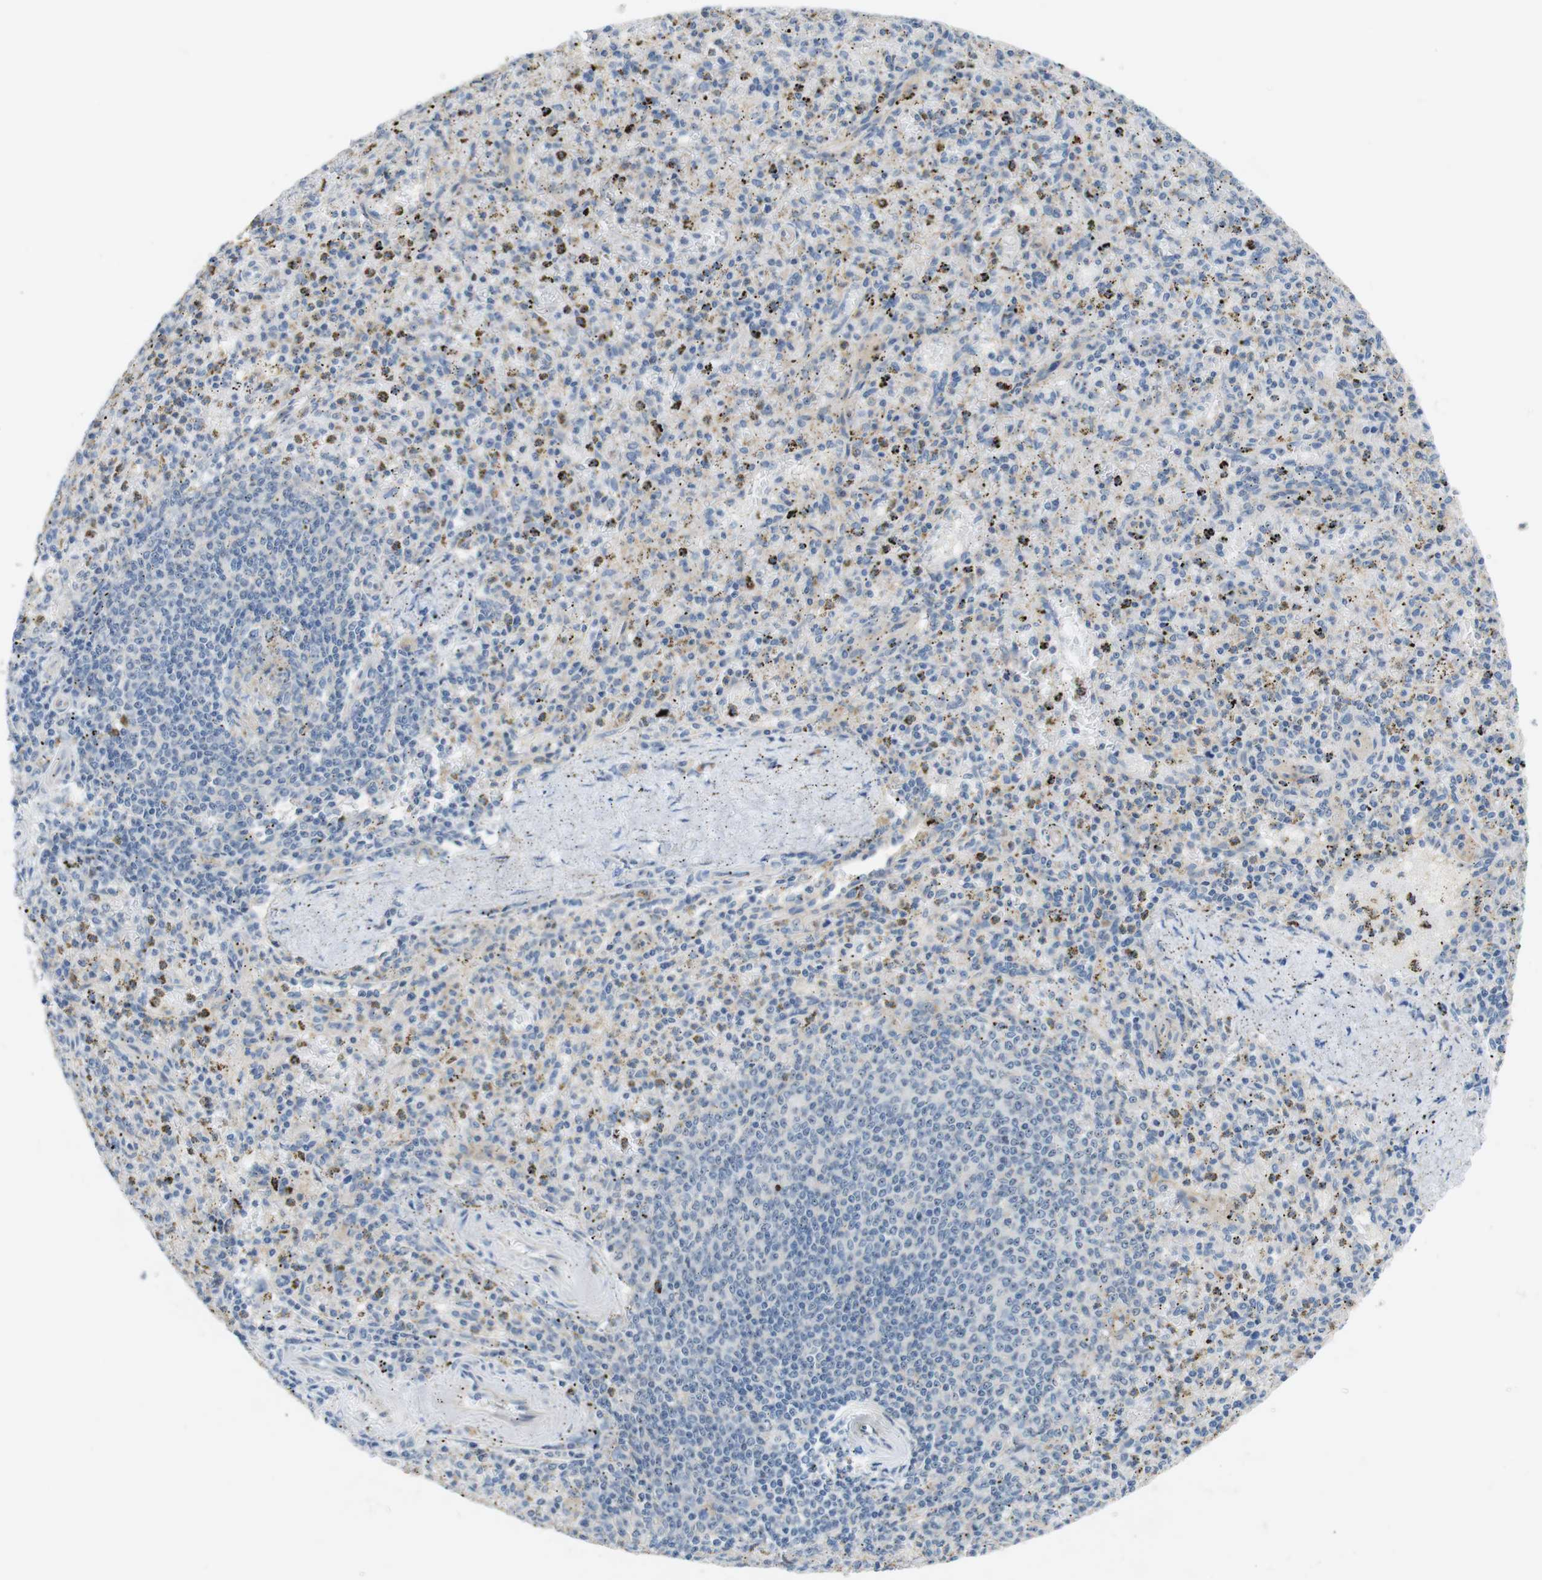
{"staining": {"intensity": "negative", "quantity": "none", "location": "none"}, "tissue": "spleen", "cell_type": "Cells in red pulp", "image_type": "normal", "snomed": [{"axis": "morphology", "description": "Normal tissue, NOS"}, {"axis": "topography", "description": "Spleen"}], "caption": "Histopathology image shows no significant protein expression in cells in red pulp of unremarkable spleen. Brightfield microscopy of immunohistochemistry (IHC) stained with DAB (3,3'-diaminobenzidine) (brown) and hematoxylin (blue), captured at high magnification.", "gene": "TJP3", "patient": {"sex": "male", "age": 72}}